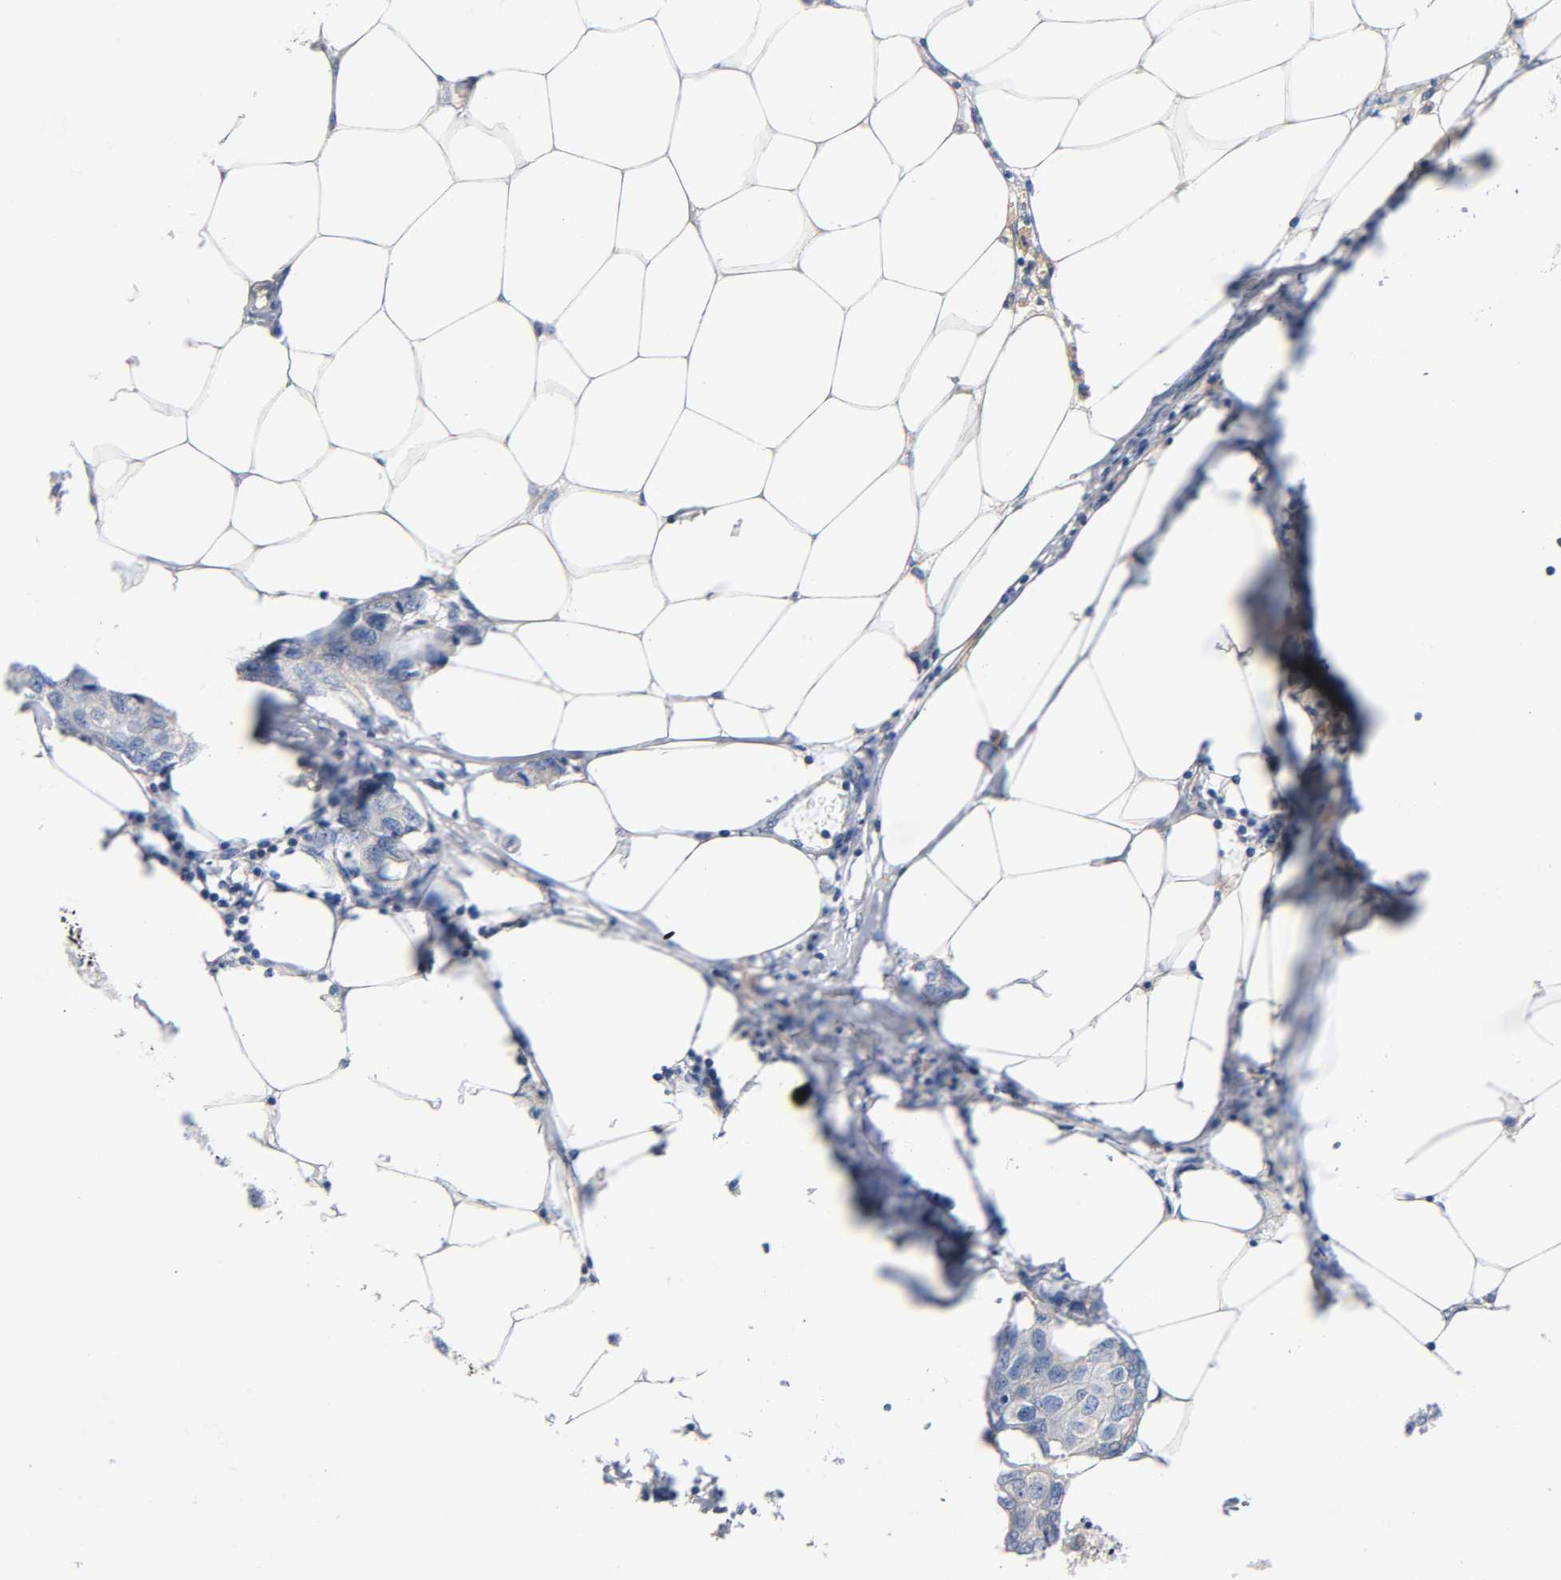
{"staining": {"intensity": "moderate", "quantity": "25%-75%", "location": "cytoplasmic/membranous"}, "tissue": "breast cancer", "cell_type": "Tumor cells", "image_type": "cancer", "snomed": [{"axis": "morphology", "description": "Duct carcinoma"}, {"axis": "topography", "description": "Breast"}], "caption": "A brown stain labels moderate cytoplasmic/membranous positivity of a protein in breast cancer tumor cells.", "gene": "PRKAB1", "patient": {"sex": "female", "age": 80}}